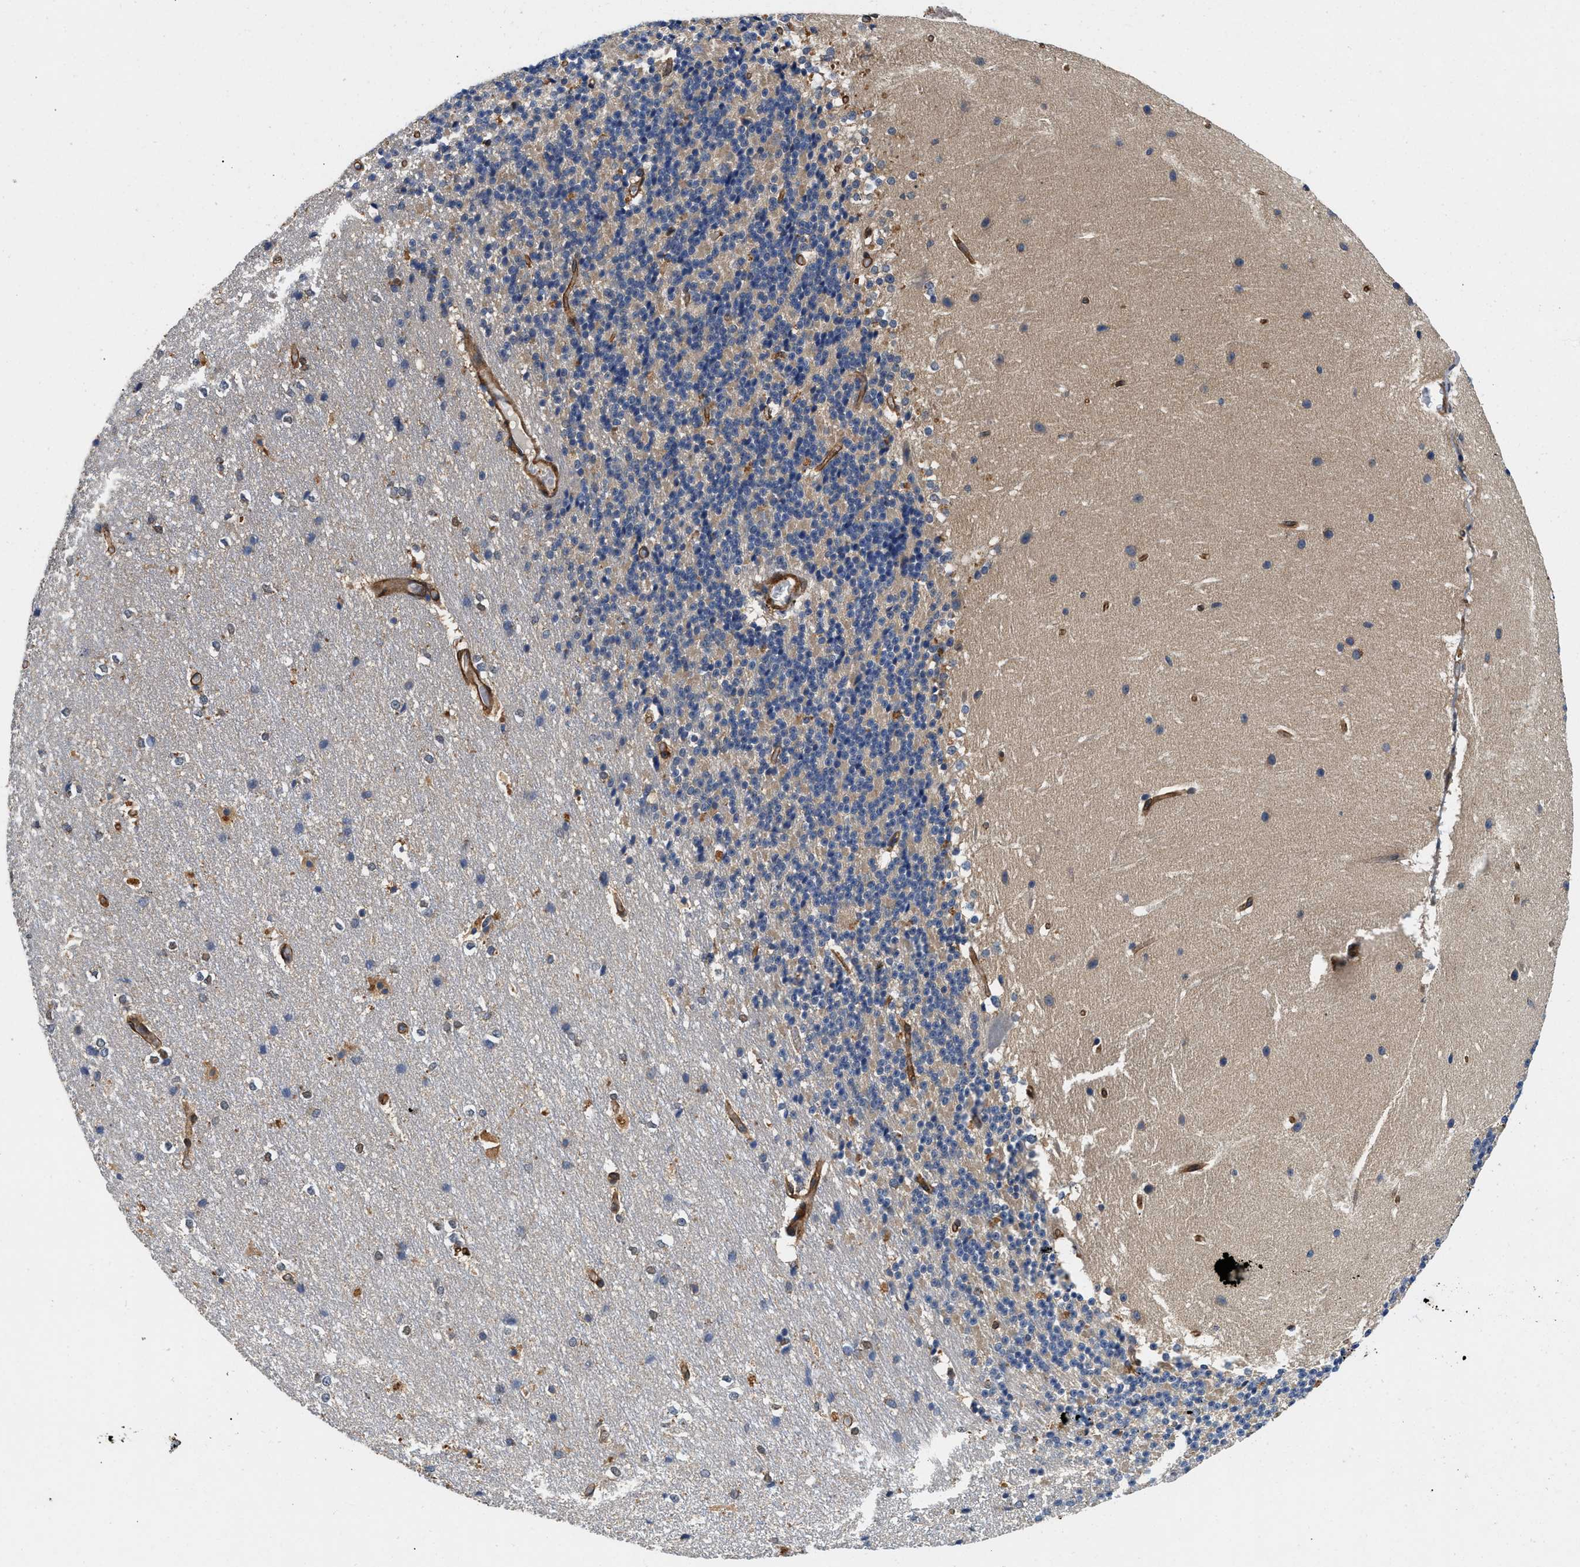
{"staining": {"intensity": "negative", "quantity": "none", "location": "none"}, "tissue": "cerebellum", "cell_type": "Cells in granular layer", "image_type": "normal", "snomed": [{"axis": "morphology", "description": "Normal tissue, NOS"}, {"axis": "topography", "description": "Cerebellum"}], "caption": "Immunohistochemical staining of benign cerebellum exhibits no significant staining in cells in granular layer.", "gene": "RAPH1", "patient": {"sex": "female", "age": 19}}